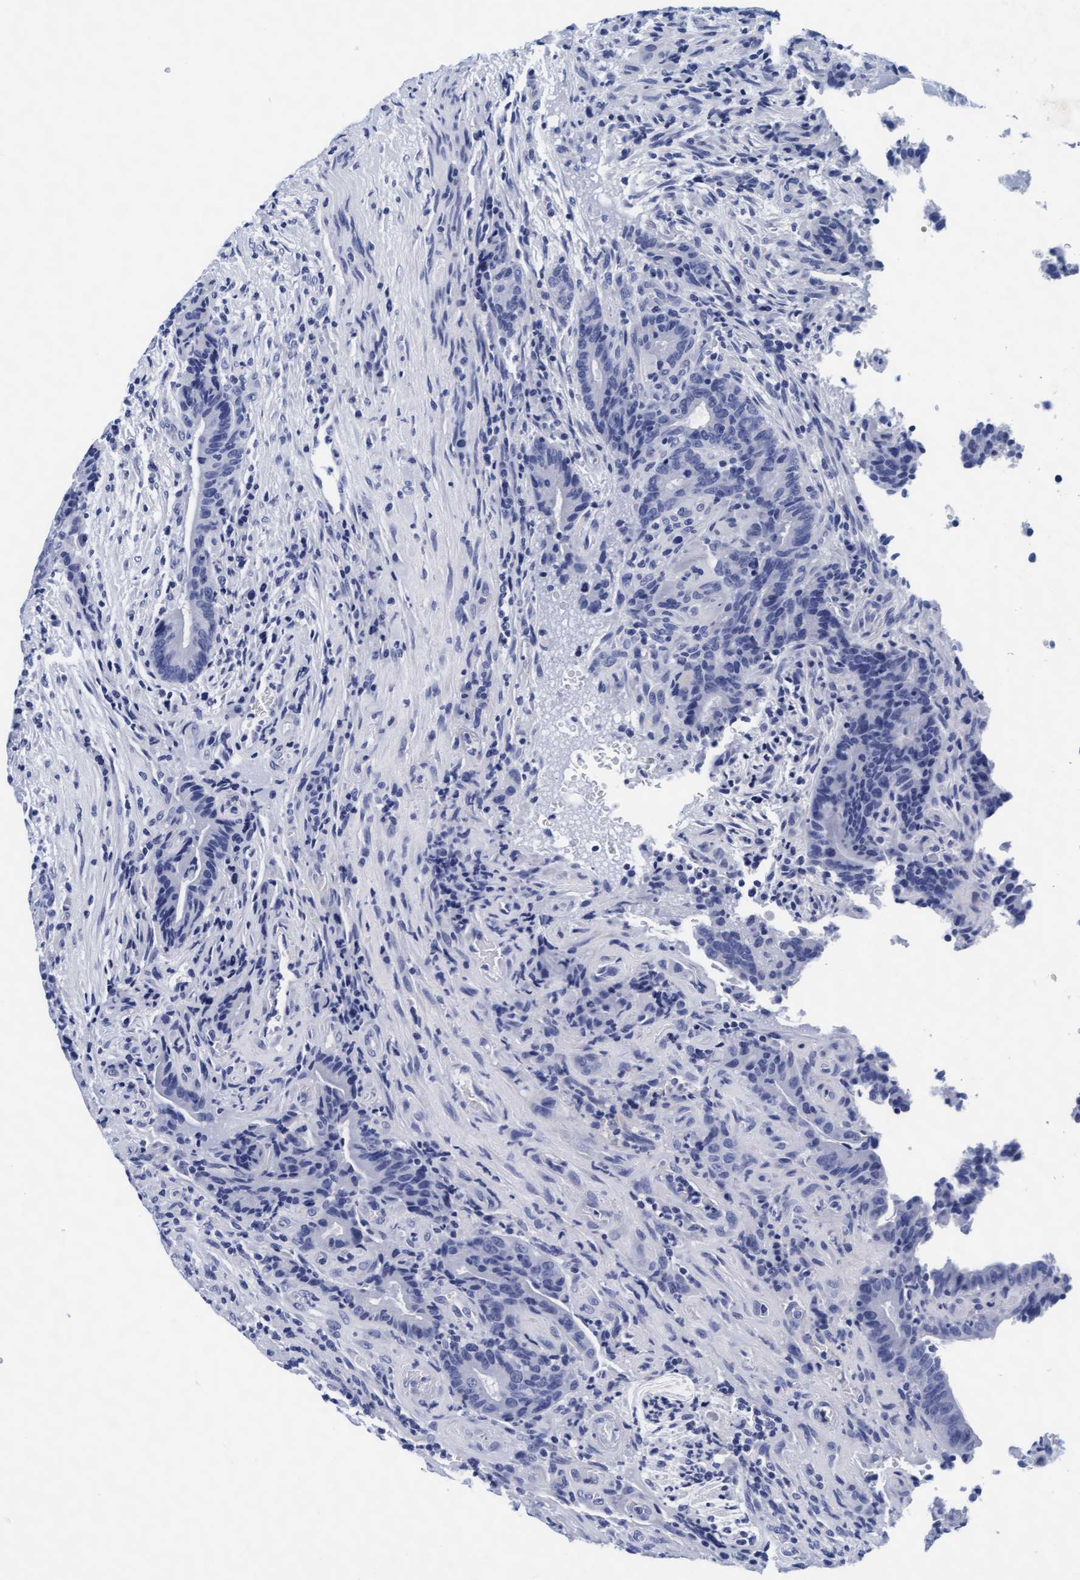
{"staining": {"intensity": "negative", "quantity": "none", "location": "none"}, "tissue": "colorectal cancer", "cell_type": "Tumor cells", "image_type": "cancer", "snomed": [{"axis": "morphology", "description": "Normal tissue, NOS"}, {"axis": "morphology", "description": "Adenocarcinoma, NOS"}, {"axis": "topography", "description": "Colon"}], "caption": "DAB immunohistochemical staining of adenocarcinoma (colorectal) displays no significant expression in tumor cells.", "gene": "ARSG", "patient": {"sex": "female", "age": 75}}